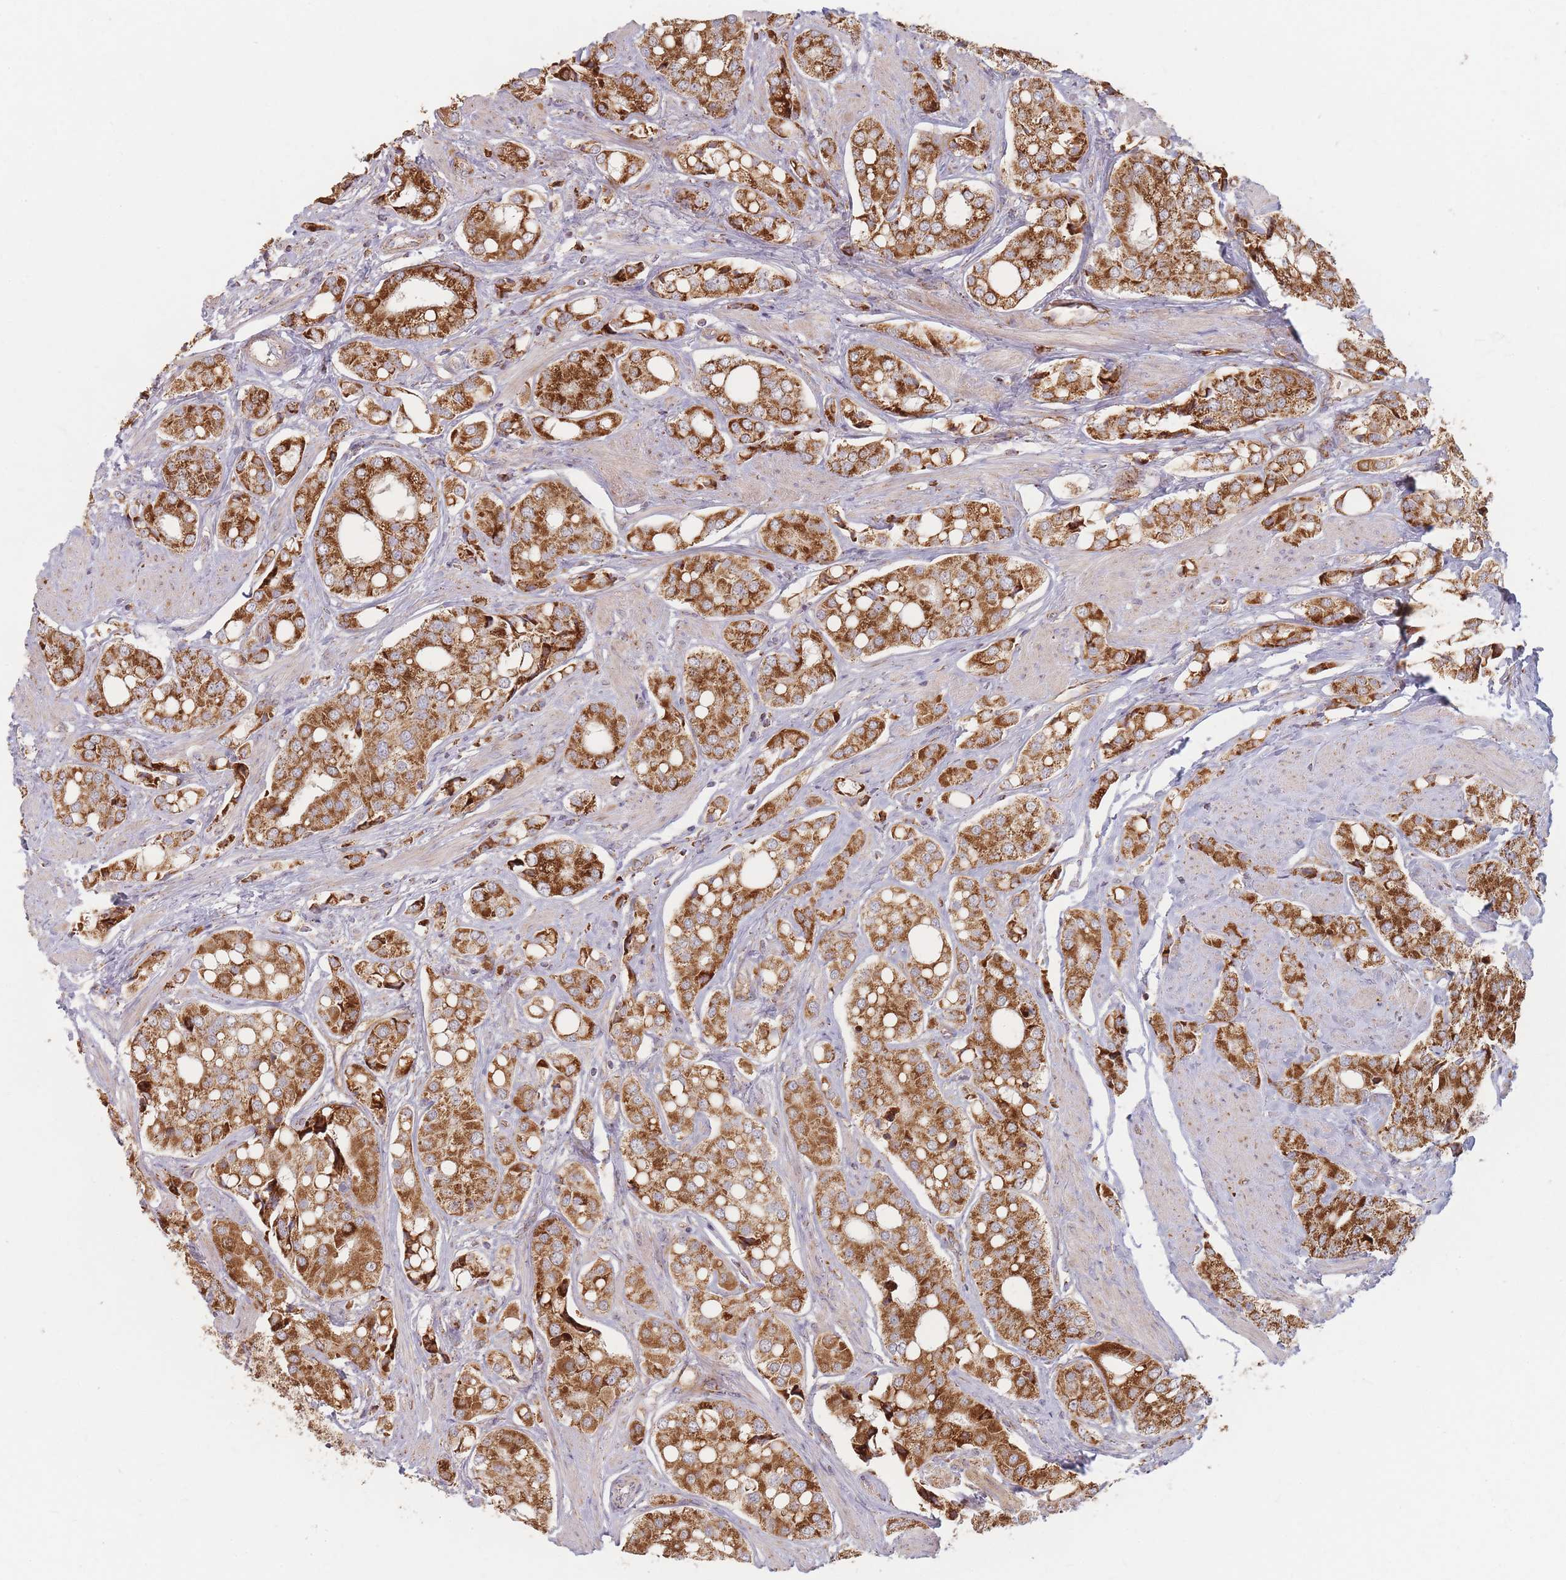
{"staining": {"intensity": "strong", "quantity": ">75%", "location": "cytoplasmic/membranous"}, "tissue": "prostate cancer", "cell_type": "Tumor cells", "image_type": "cancer", "snomed": [{"axis": "morphology", "description": "Adenocarcinoma, High grade"}, {"axis": "topography", "description": "Prostate"}], "caption": "This is an image of immunohistochemistry staining of prostate cancer, which shows strong expression in the cytoplasmic/membranous of tumor cells.", "gene": "ESRP2", "patient": {"sex": "male", "age": 71}}